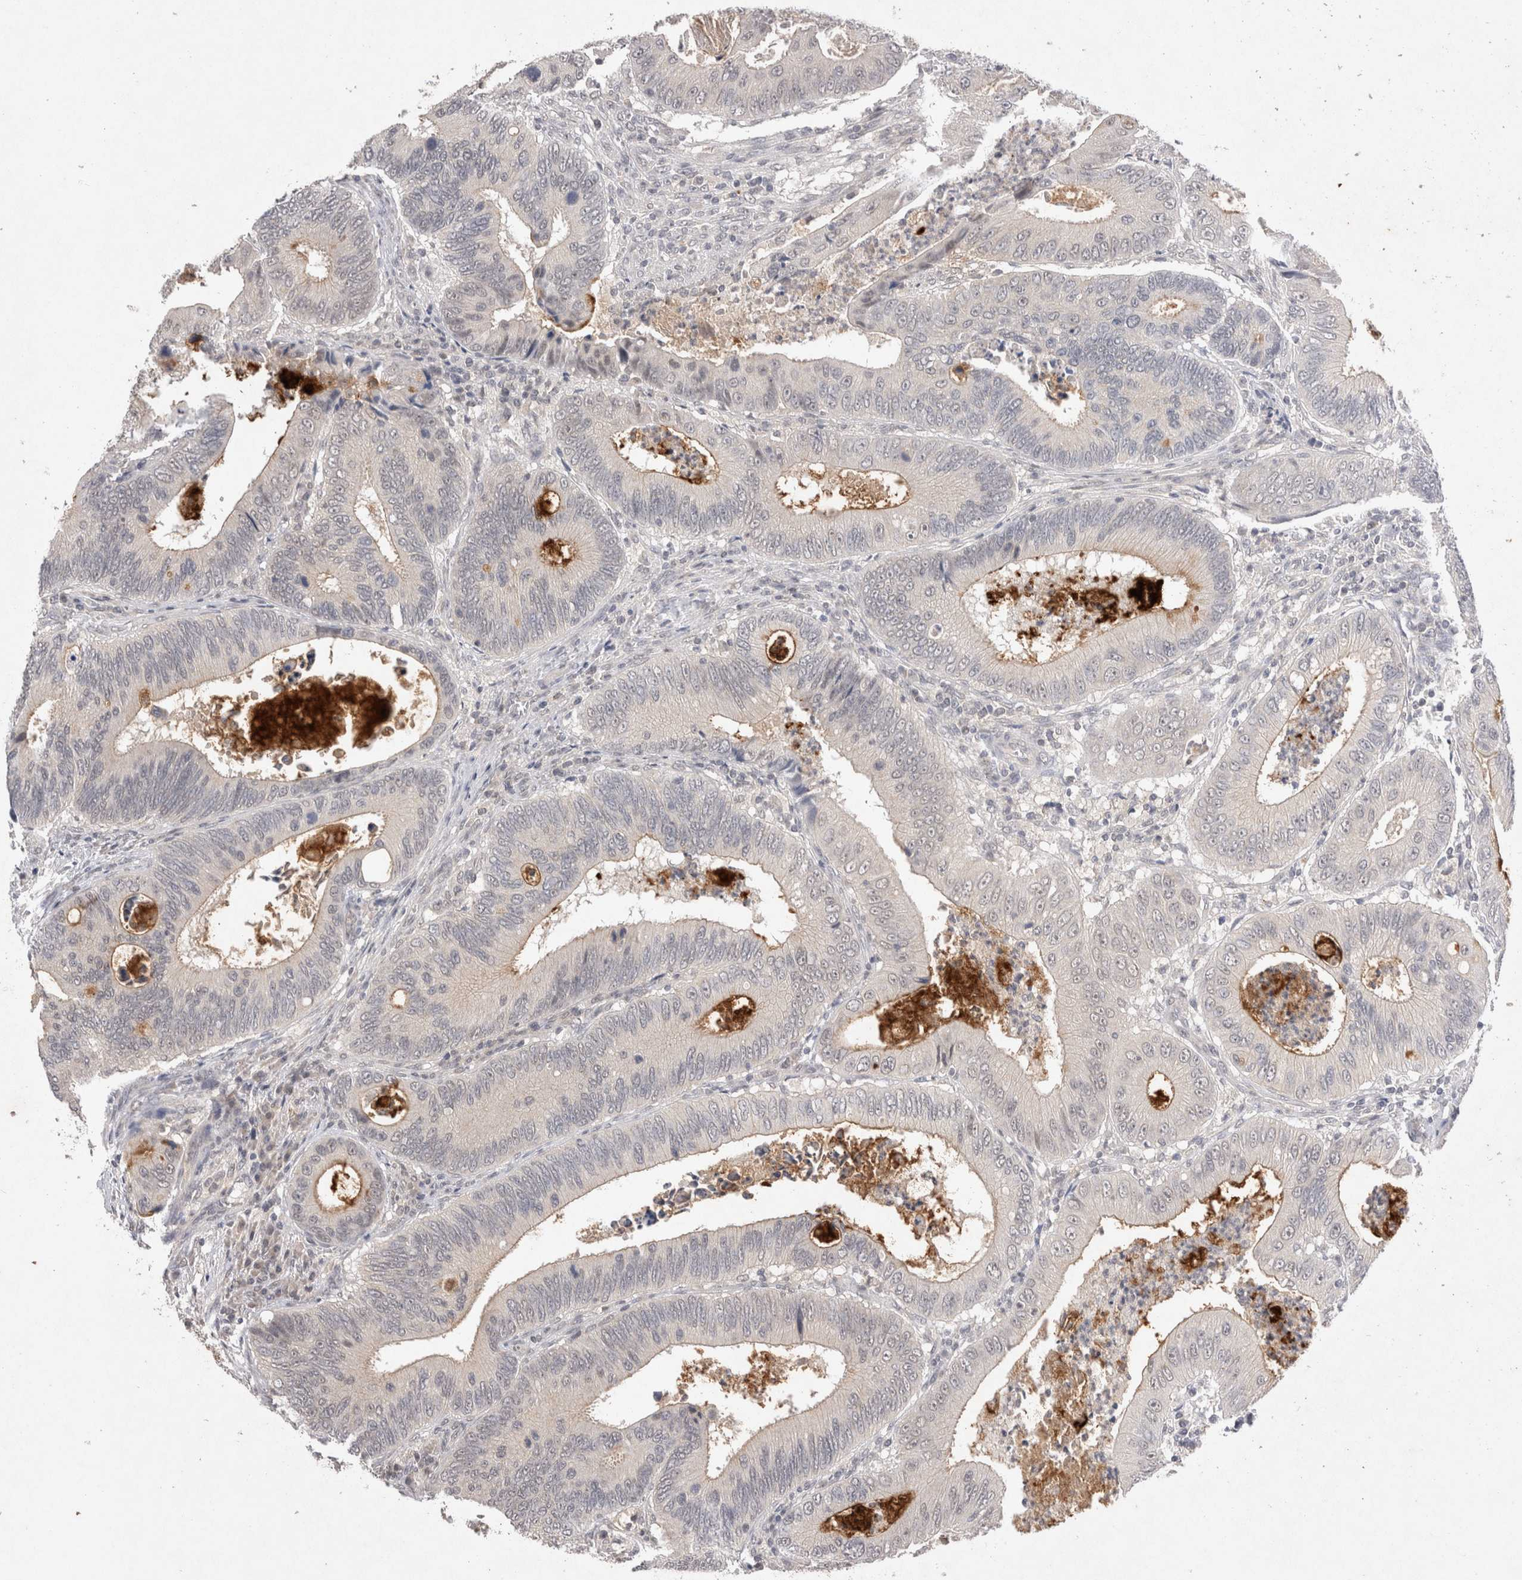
{"staining": {"intensity": "moderate", "quantity": "<25%", "location": "cytoplasmic/membranous"}, "tissue": "colorectal cancer", "cell_type": "Tumor cells", "image_type": "cancer", "snomed": [{"axis": "morphology", "description": "Inflammation, NOS"}, {"axis": "morphology", "description": "Adenocarcinoma, NOS"}, {"axis": "topography", "description": "Colon"}], "caption": "A brown stain shows moderate cytoplasmic/membranous positivity of a protein in human adenocarcinoma (colorectal) tumor cells. The staining was performed using DAB (3,3'-diaminobenzidine), with brown indicating positive protein expression. Nuclei are stained blue with hematoxylin.", "gene": "RASSF3", "patient": {"sex": "male", "age": 72}}